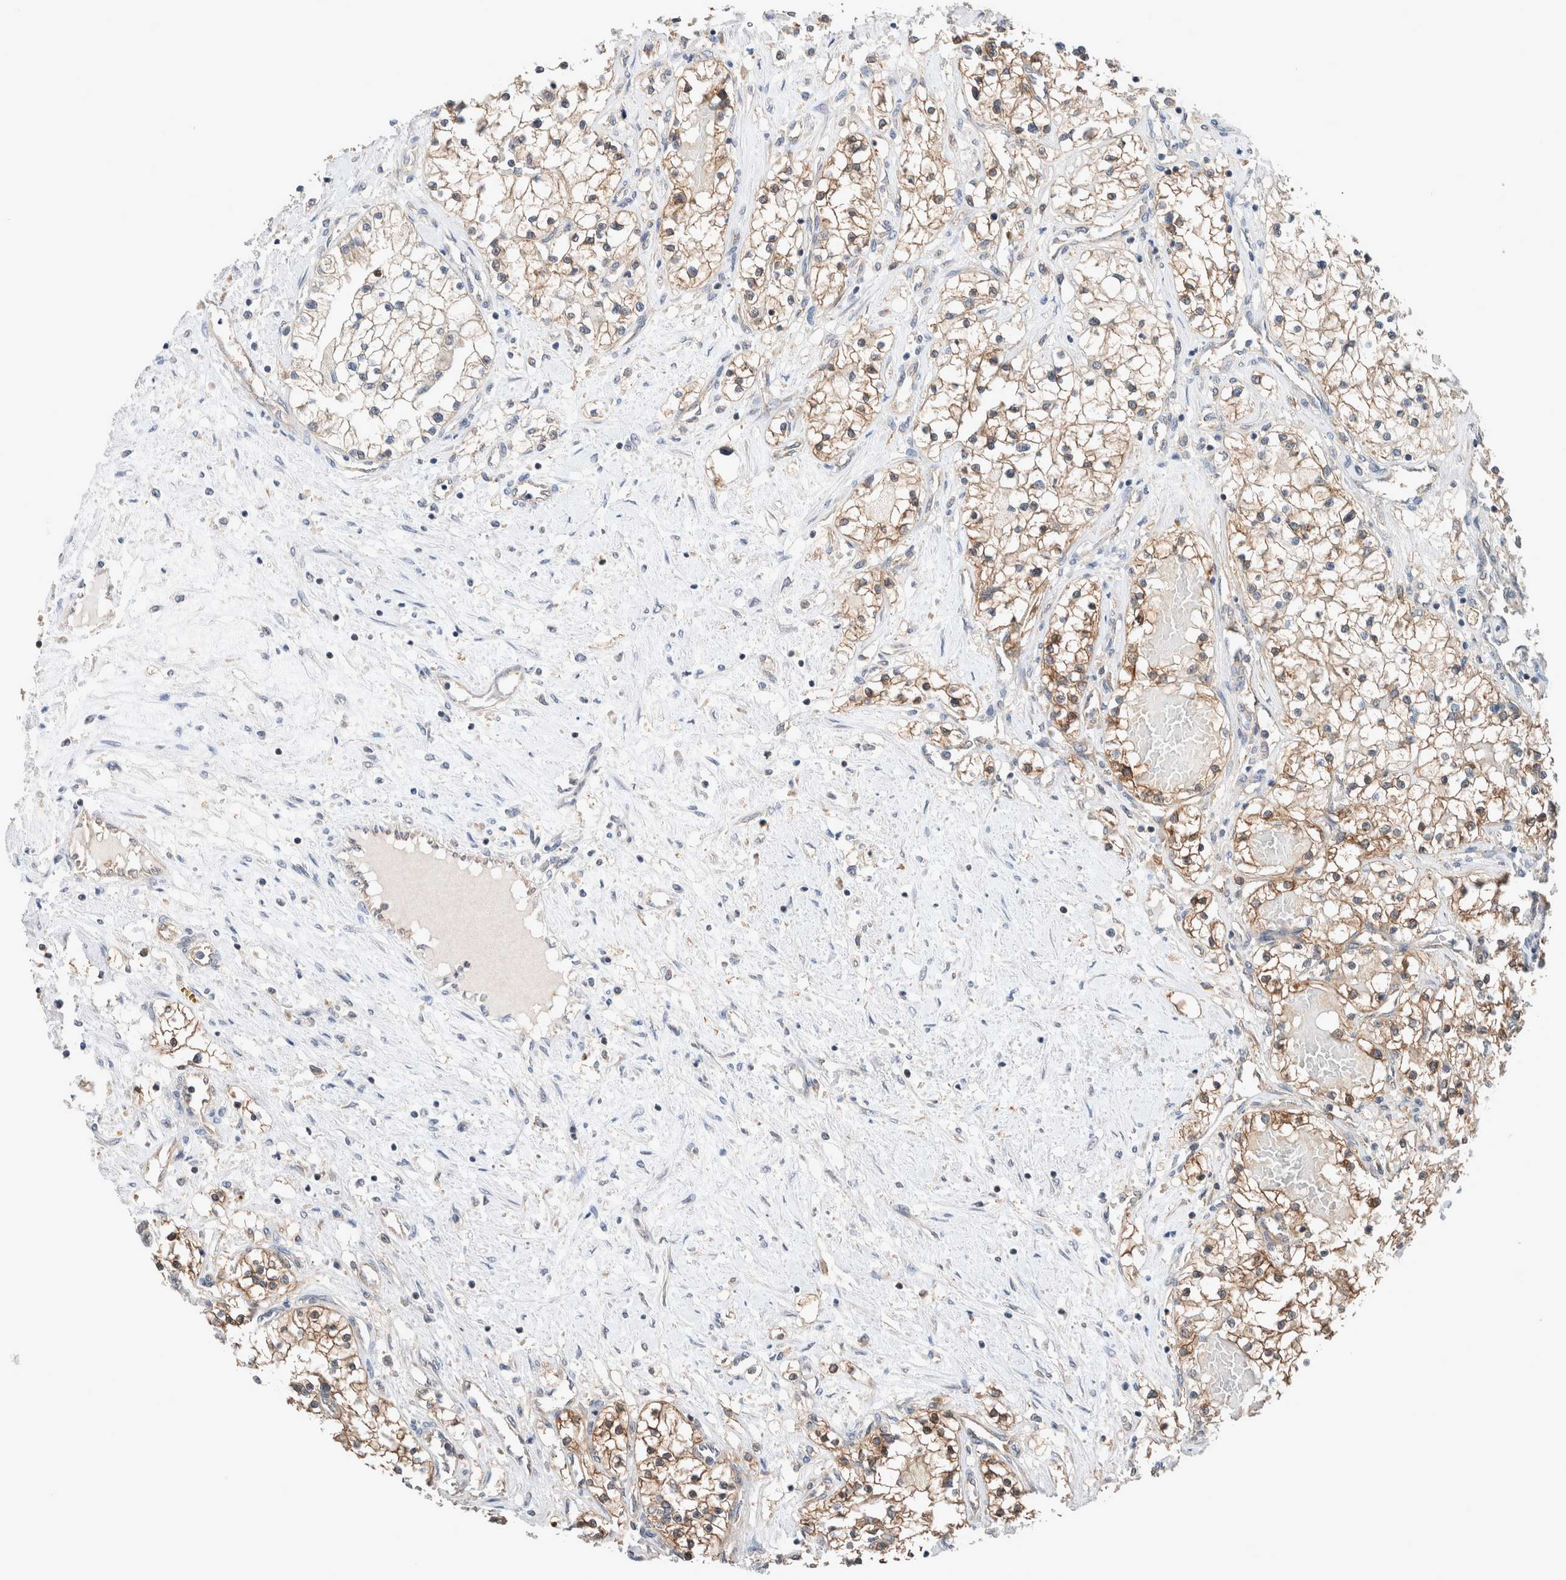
{"staining": {"intensity": "moderate", "quantity": ">75%", "location": "cytoplasmic/membranous"}, "tissue": "renal cancer", "cell_type": "Tumor cells", "image_type": "cancer", "snomed": [{"axis": "morphology", "description": "Adenocarcinoma, NOS"}, {"axis": "topography", "description": "Kidney"}], "caption": "Protein staining of renal cancer tissue displays moderate cytoplasmic/membranous staining in approximately >75% of tumor cells.", "gene": "XPNPEP1", "patient": {"sex": "male", "age": 68}}